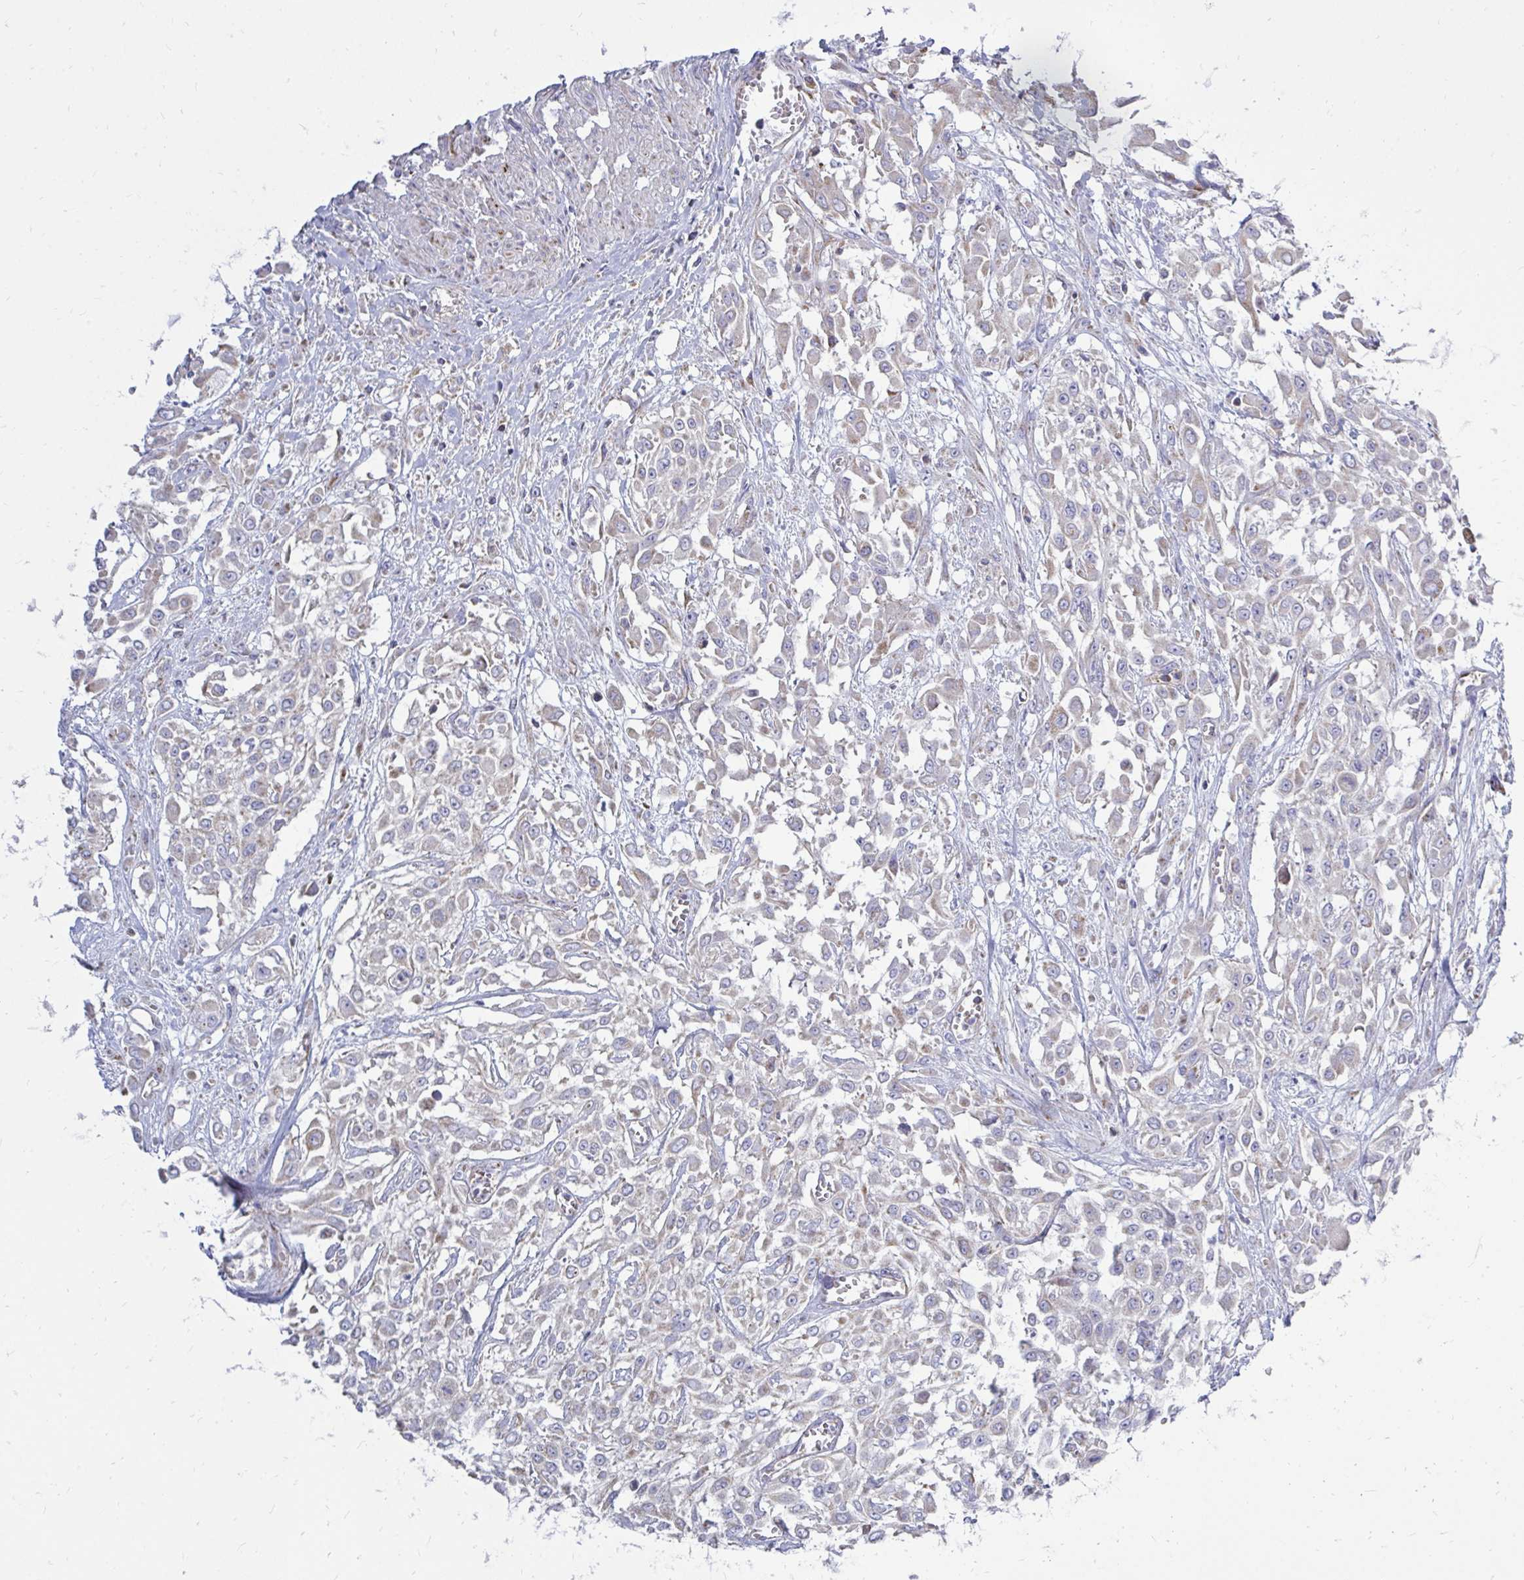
{"staining": {"intensity": "weak", "quantity": "<25%", "location": "cytoplasmic/membranous"}, "tissue": "urothelial cancer", "cell_type": "Tumor cells", "image_type": "cancer", "snomed": [{"axis": "morphology", "description": "Urothelial carcinoma, High grade"}, {"axis": "topography", "description": "Urinary bladder"}], "caption": "Urothelial carcinoma (high-grade) stained for a protein using immunohistochemistry (IHC) demonstrates no positivity tumor cells.", "gene": "OR10R2", "patient": {"sex": "male", "age": 57}}